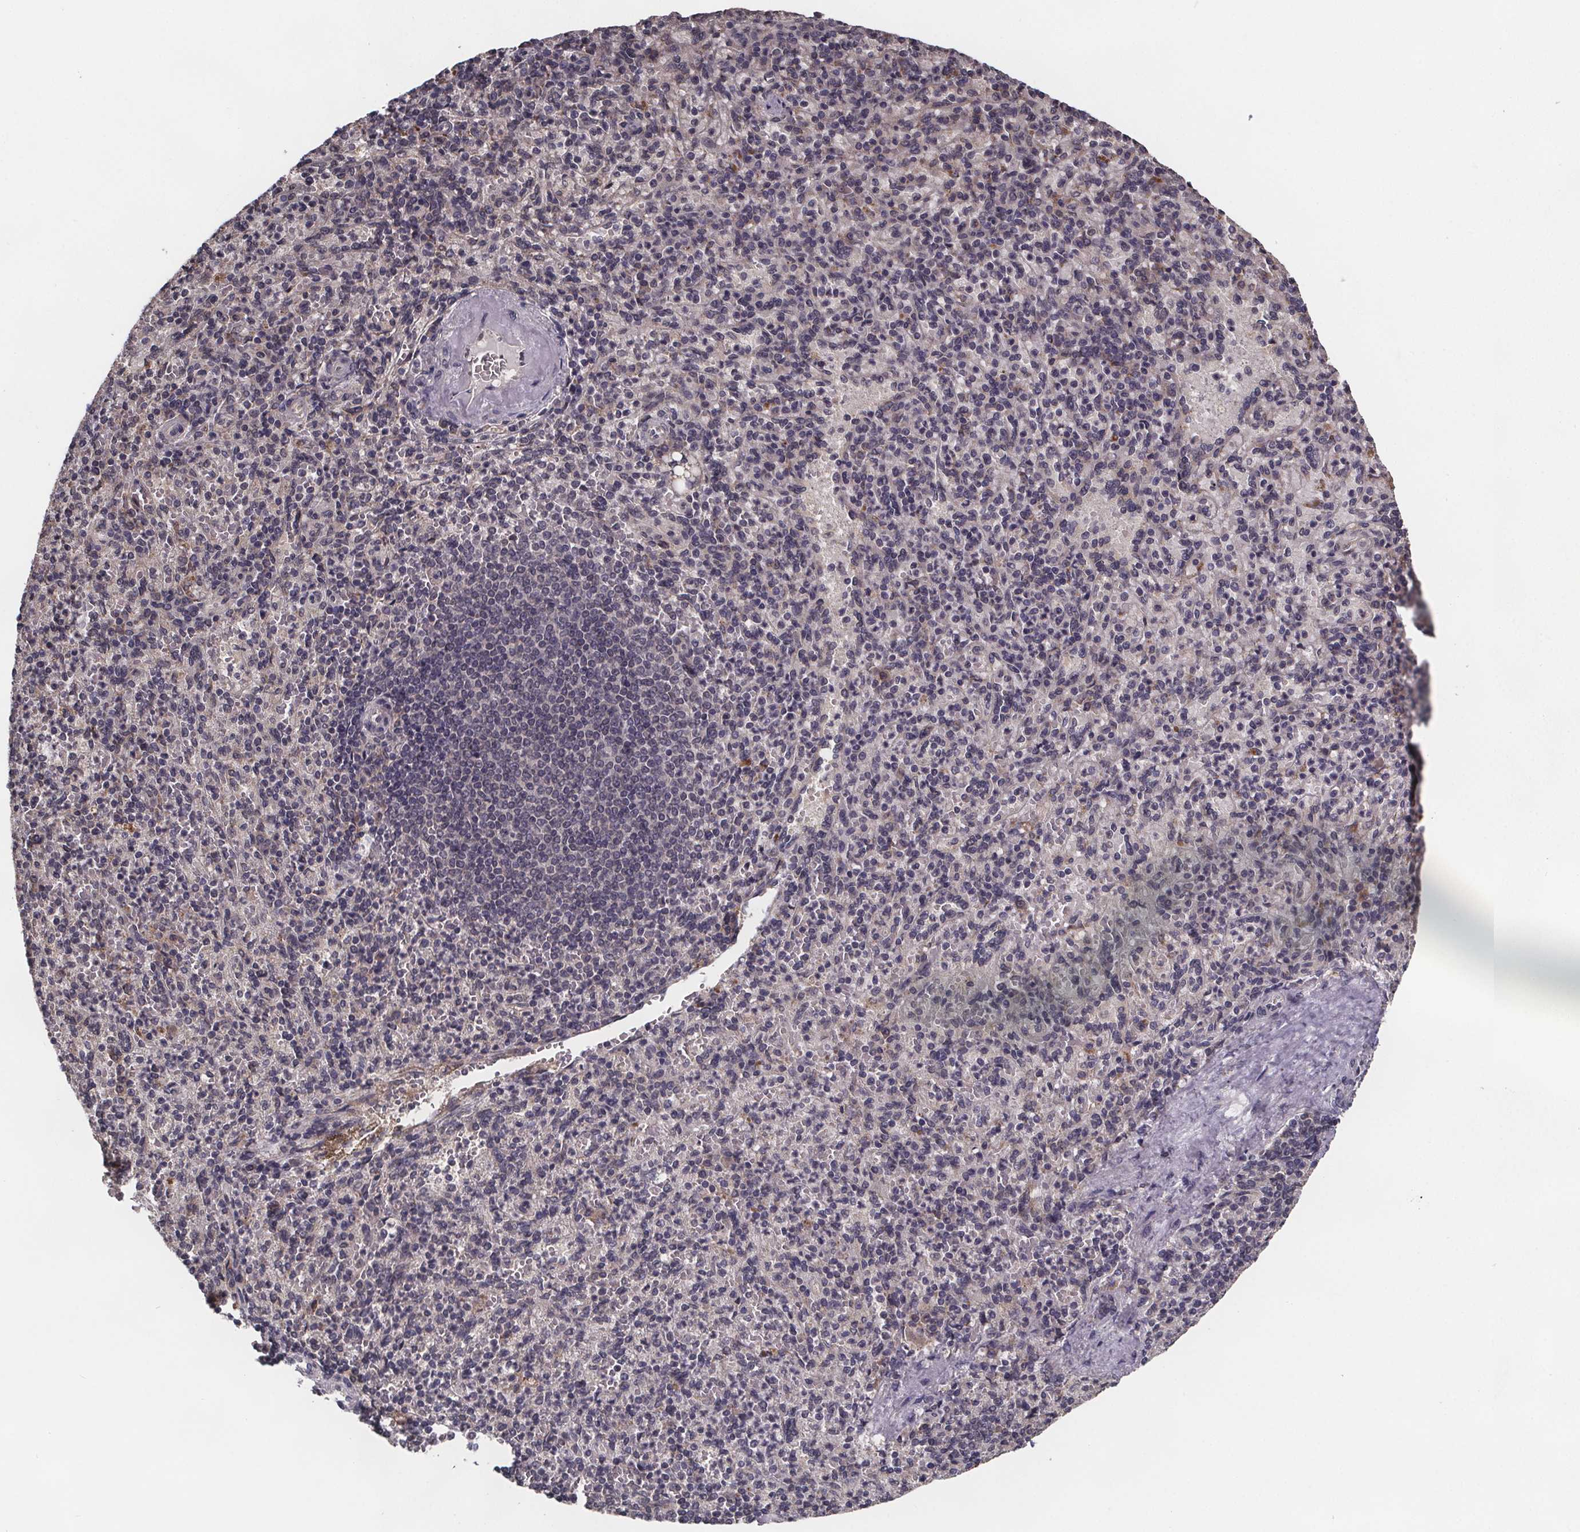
{"staining": {"intensity": "negative", "quantity": "none", "location": "none"}, "tissue": "spleen", "cell_type": "Cells in red pulp", "image_type": "normal", "snomed": [{"axis": "morphology", "description": "Normal tissue, NOS"}, {"axis": "topography", "description": "Spleen"}], "caption": "Spleen was stained to show a protein in brown. There is no significant positivity in cells in red pulp. (Immunohistochemistry, brightfield microscopy, high magnification).", "gene": "SAT1", "patient": {"sex": "female", "age": 74}}